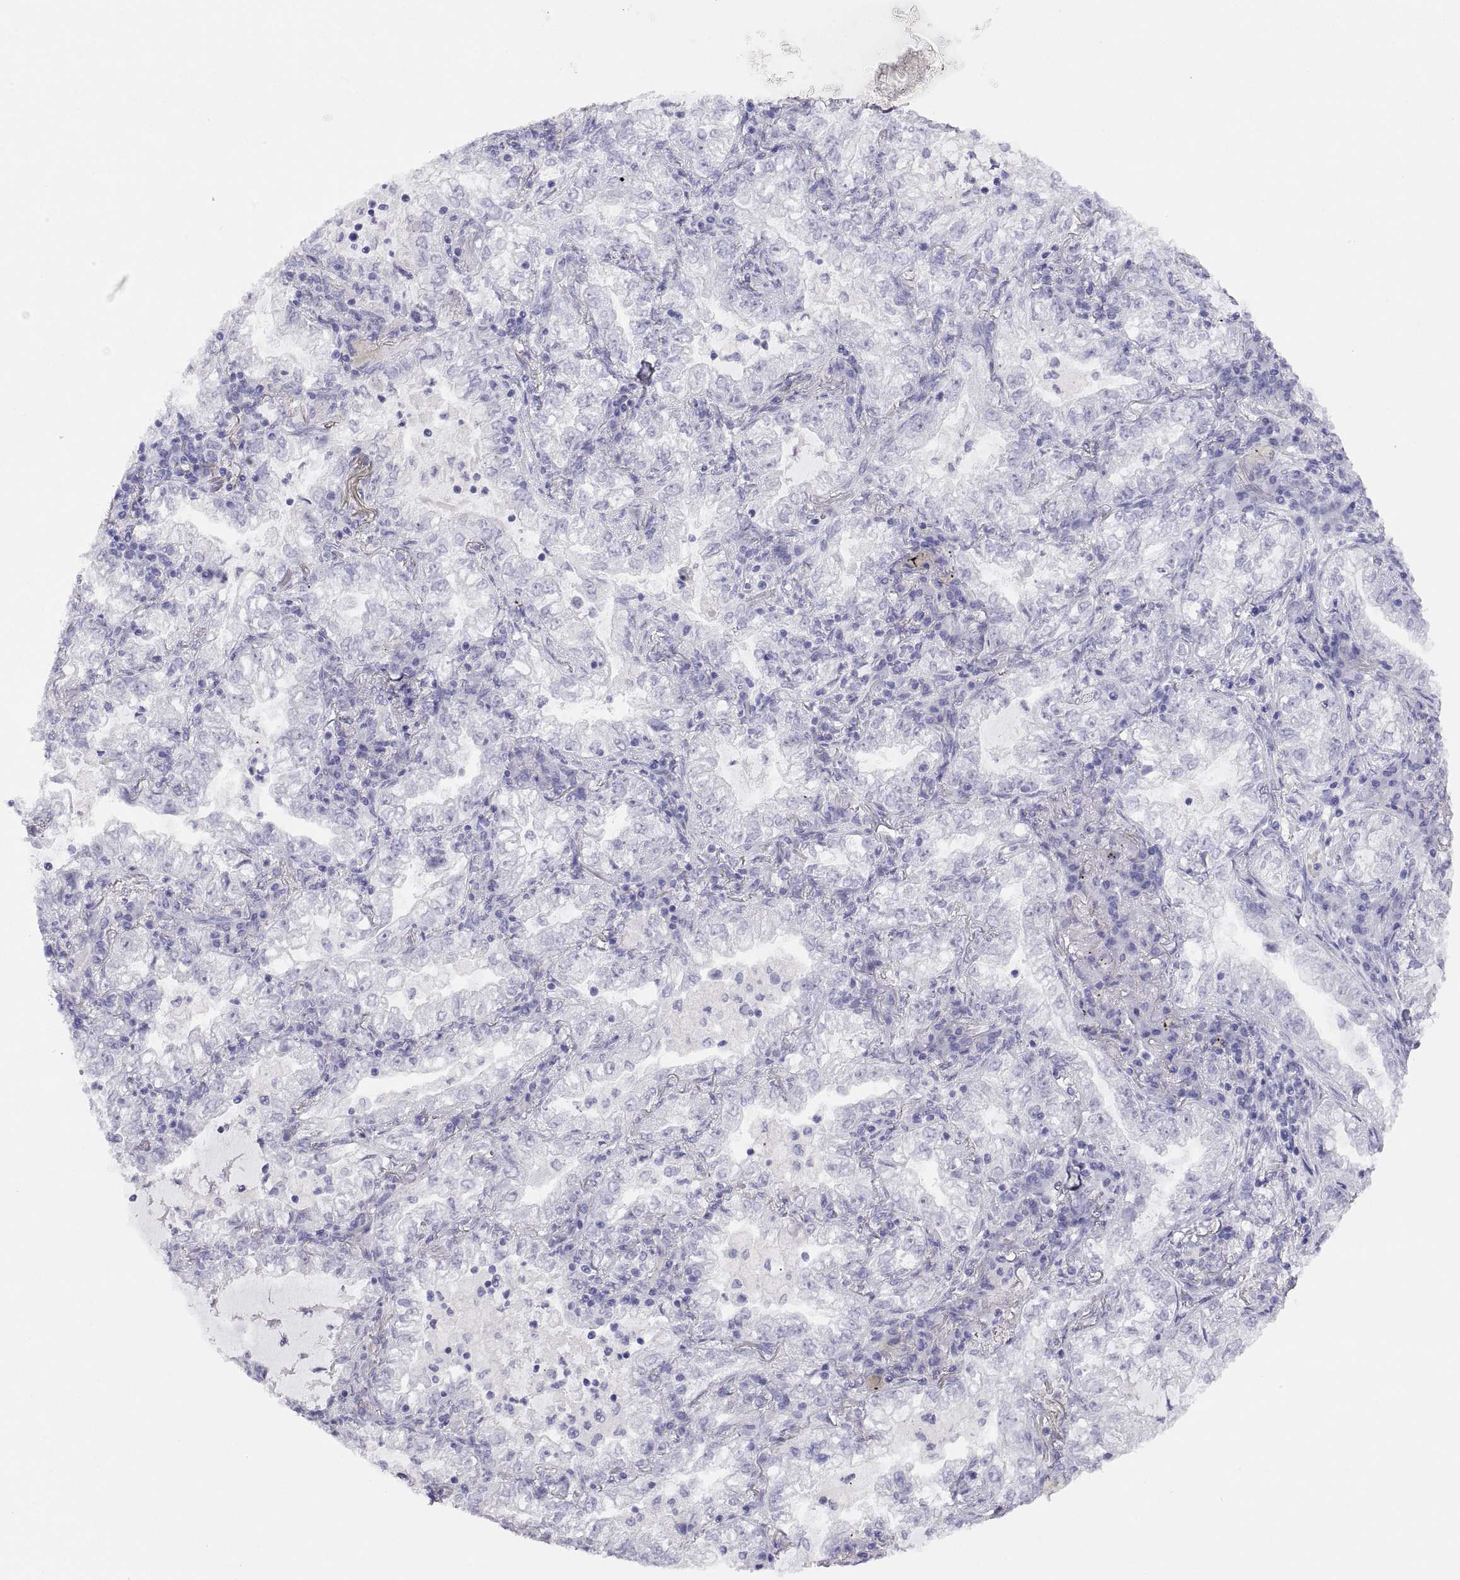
{"staining": {"intensity": "negative", "quantity": "none", "location": "none"}, "tissue": "lung cancer", "cell_type": "Tumor cells", "image_type": "cancer", "snomed": [{"axis": "morphology", "description": "Adenocarcinoma, NOS"}, {"axis": "topography", "description": "Lung"}], "caption": "Tumor cells show no significant staining in lung adenocarcinoma.", "gene": "VSX2", "patient": {"sex": "female", "age": 73}}